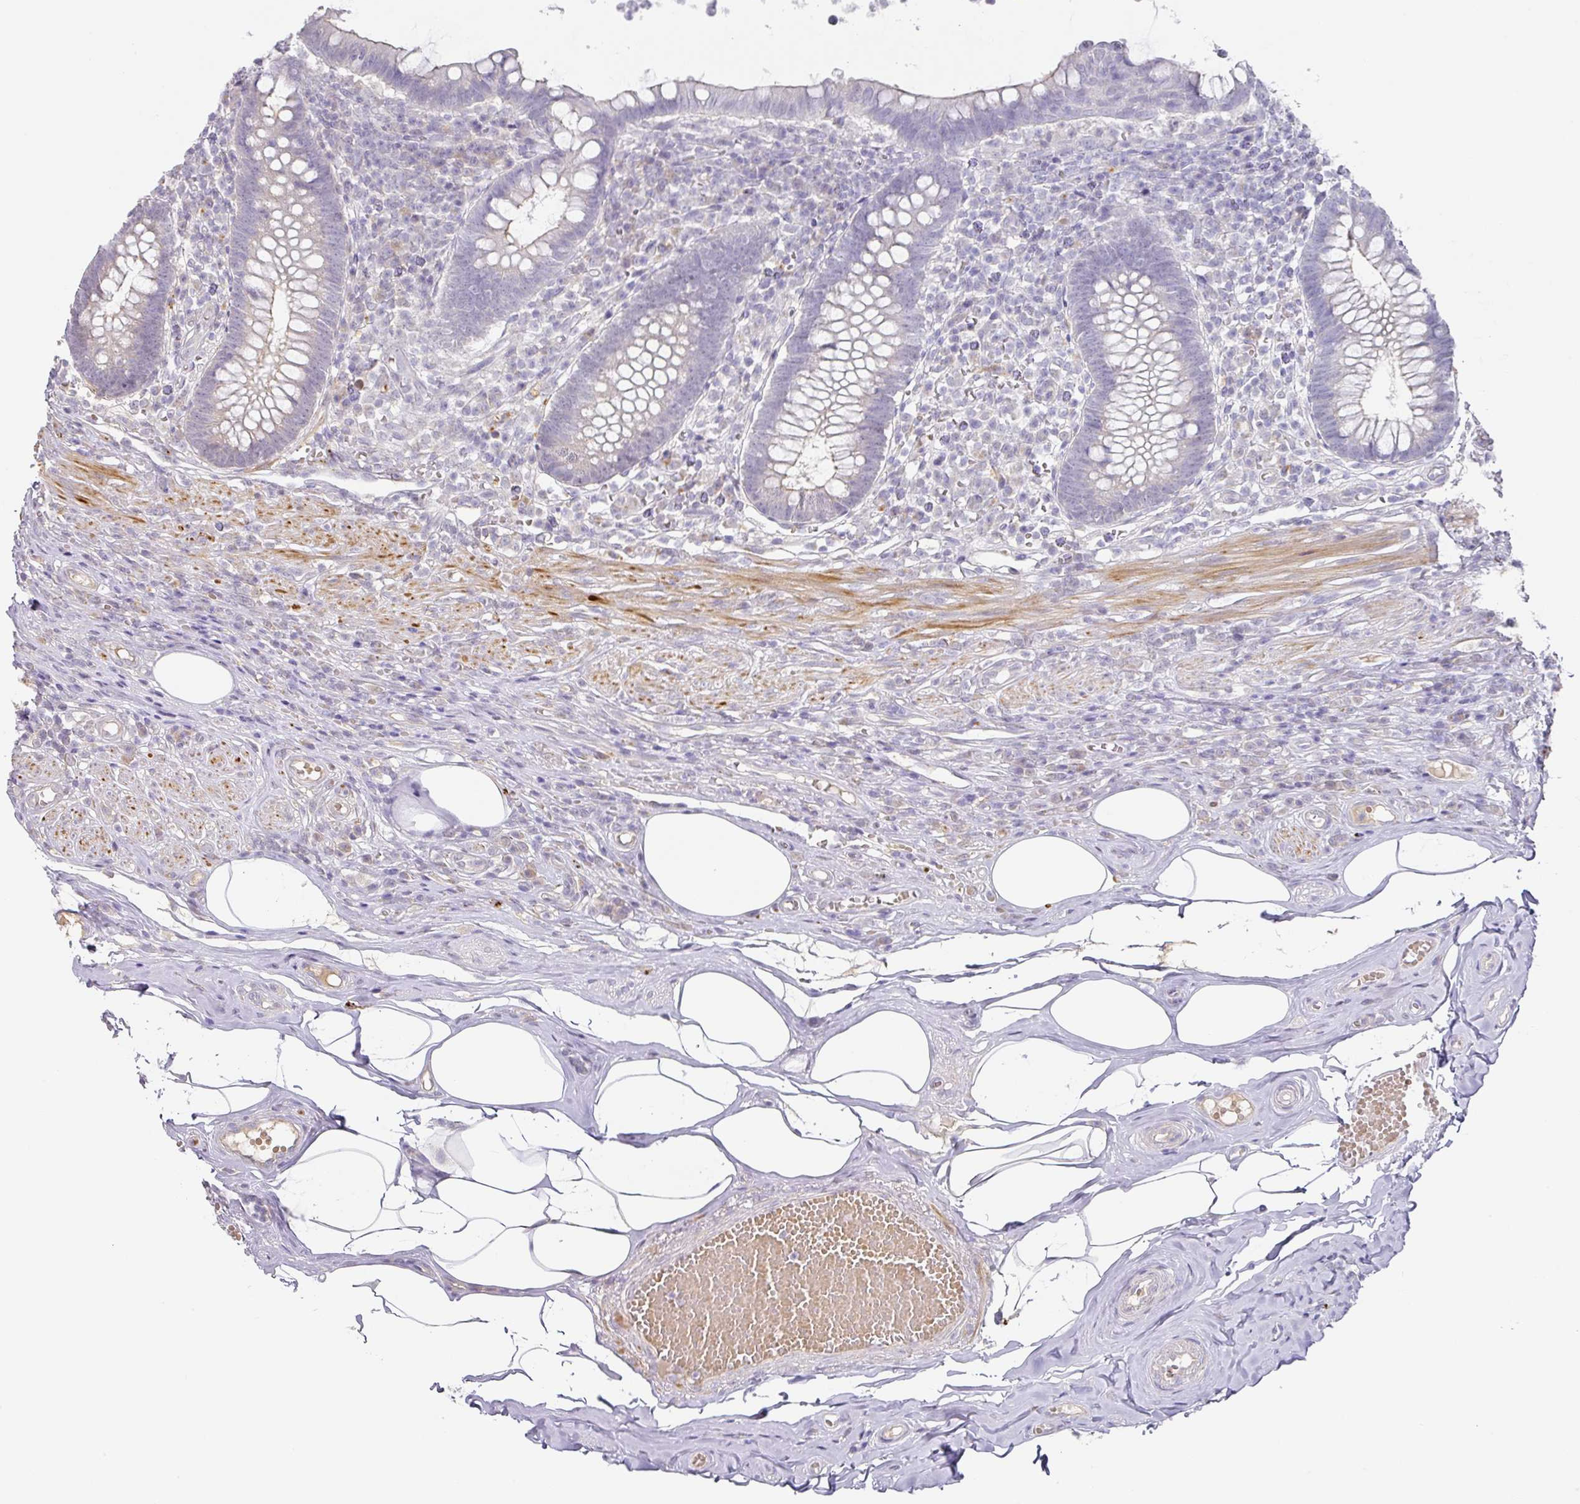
{"staining": {"intensity": "moderate", "quantity": "<25%", "location": "cytoplasmic/membranous"}, "tissue": "appendix", "cell_type": "Glandular cells", "image_type": "normal", "snomed": [{"axis": "morphology", "description": "Normal tissue, NOS"}, {"axis": "topography", "description": "Appendix"}], "caption": "IHC histopathology image of benign appendix stained for a protein (brown), which shows low levels of moderate cytoplasmic/membranous staining in about <25% of glandular cells.", "gene": "TARM1", "patient": {"sex": "female", "age": 56}}